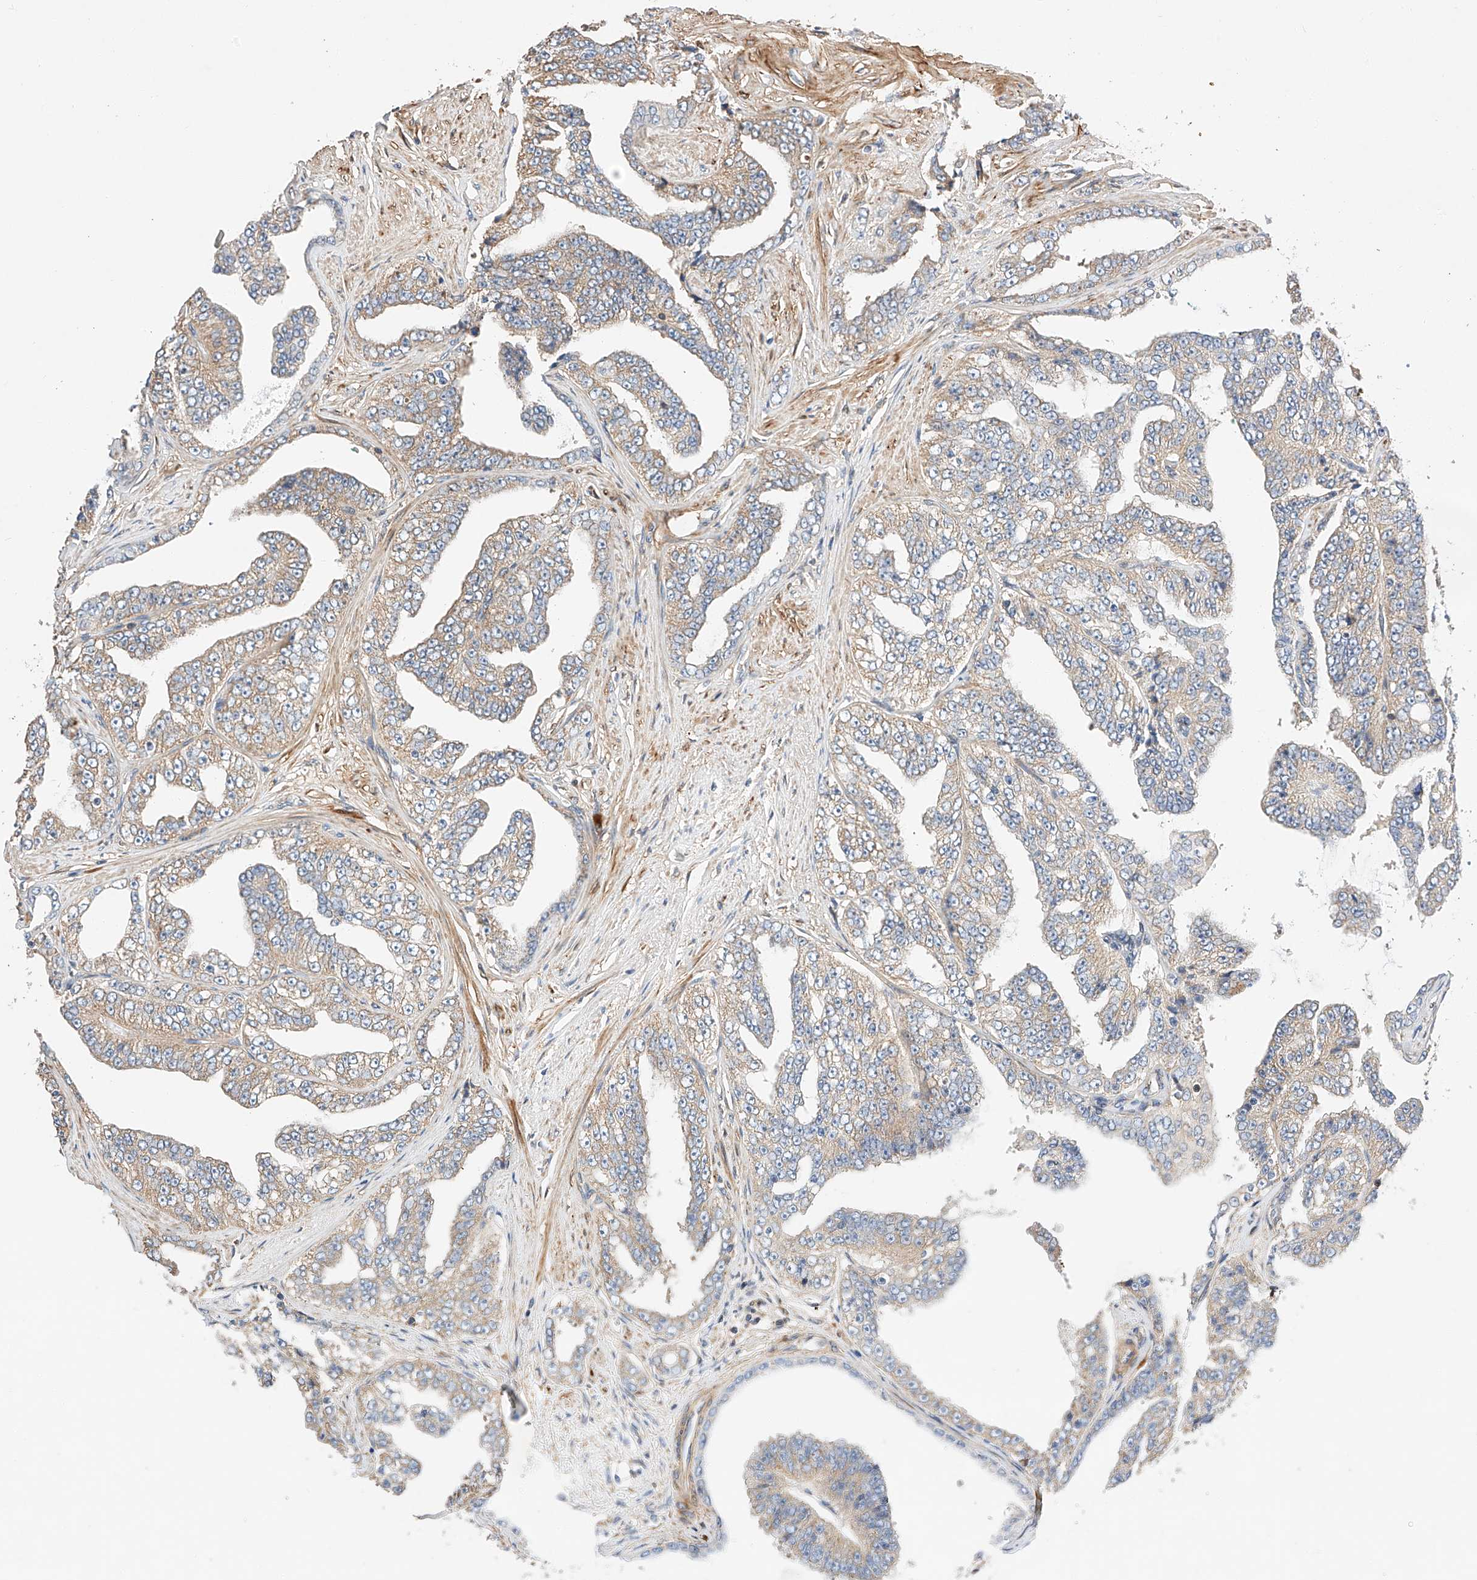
{"staining": {"intensity": "weak", "quantity": ">75%", "location": "cytoplasmic/membranous"}, "tissue": "prostate cancer", "cell_type": "Tumor cells", "image_type": "cancer", "snomed": [{"axis": "morphology", "description": "Adenocarcinoma, High grade"}, {"axis": "topography", "description": "Prostate"}], "caption": "Immunohistochemical staining of prostate adenocarcinoma (high-grade) shows low levels of weak cytoplasmic/membranous protein expression in approximately >75% of tumor cells.", "gene": "RAB23", "patient": {"sex": "male", "age": 71}}